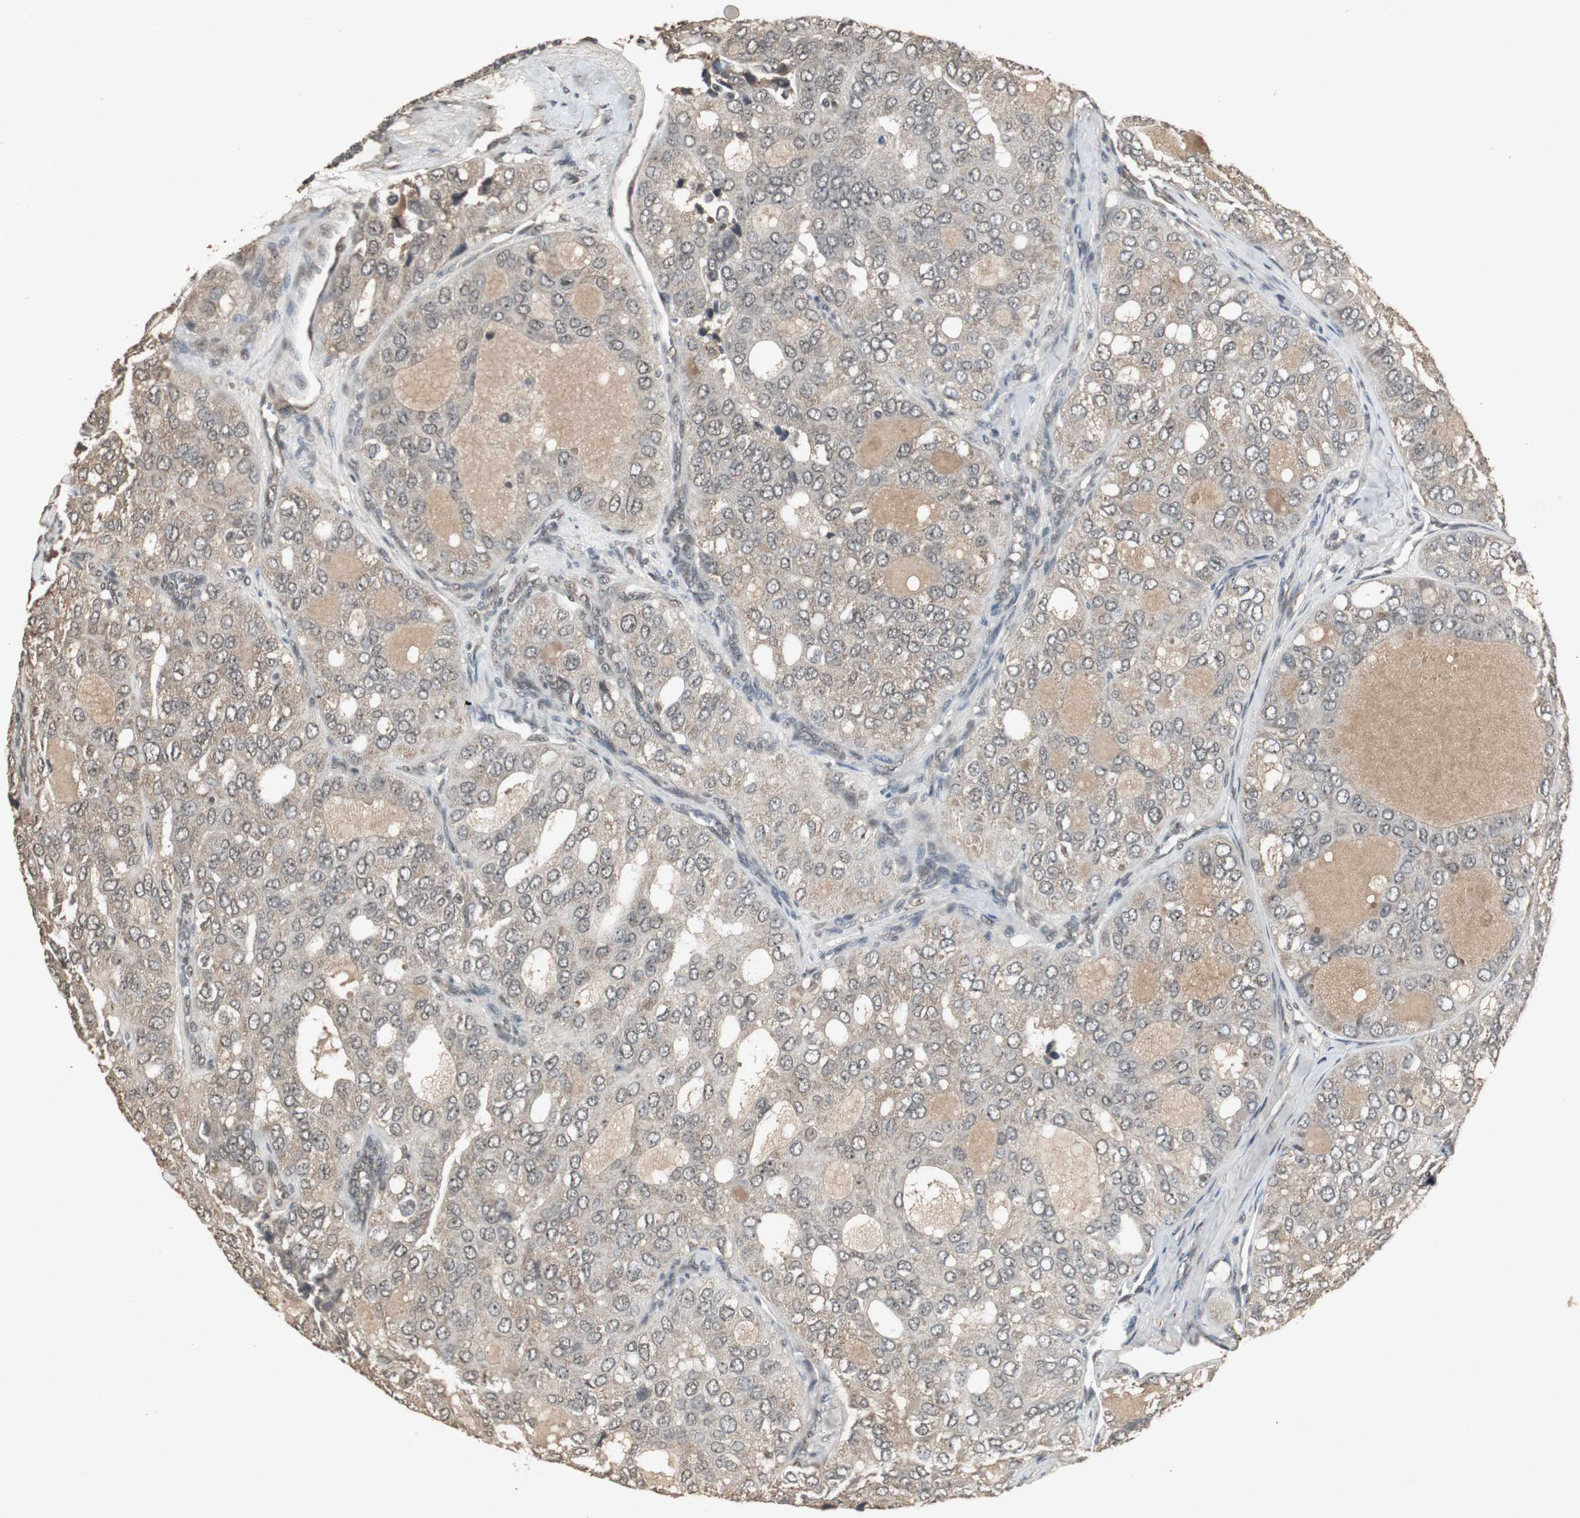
{"staining": {"intensity": "weak", "quantity": ">75%", "location": "cytoplasmic/membranous"}, "tissue": "thyroid cancer", "cell_type": "Tumor cells", "image_type": "cancer", "snomed": [{"axis": "morphology", "description": "Follicular adenoma carcinoma, NOS"}, {"axis": "topography", "description": "Thyroid gland"}], "caption": "Immunohistochemical staining of thyroid cancer (follicular adenoma carcinoma) shows low levels of weak cytoplasmic/membranous protein positivity in approximately >75% of tumor cells. (DAB IHC, brown staining for protein, blue staining for nuclei).", "gene": "EMX1", "patient": {"sex": "male", "age": 75}}